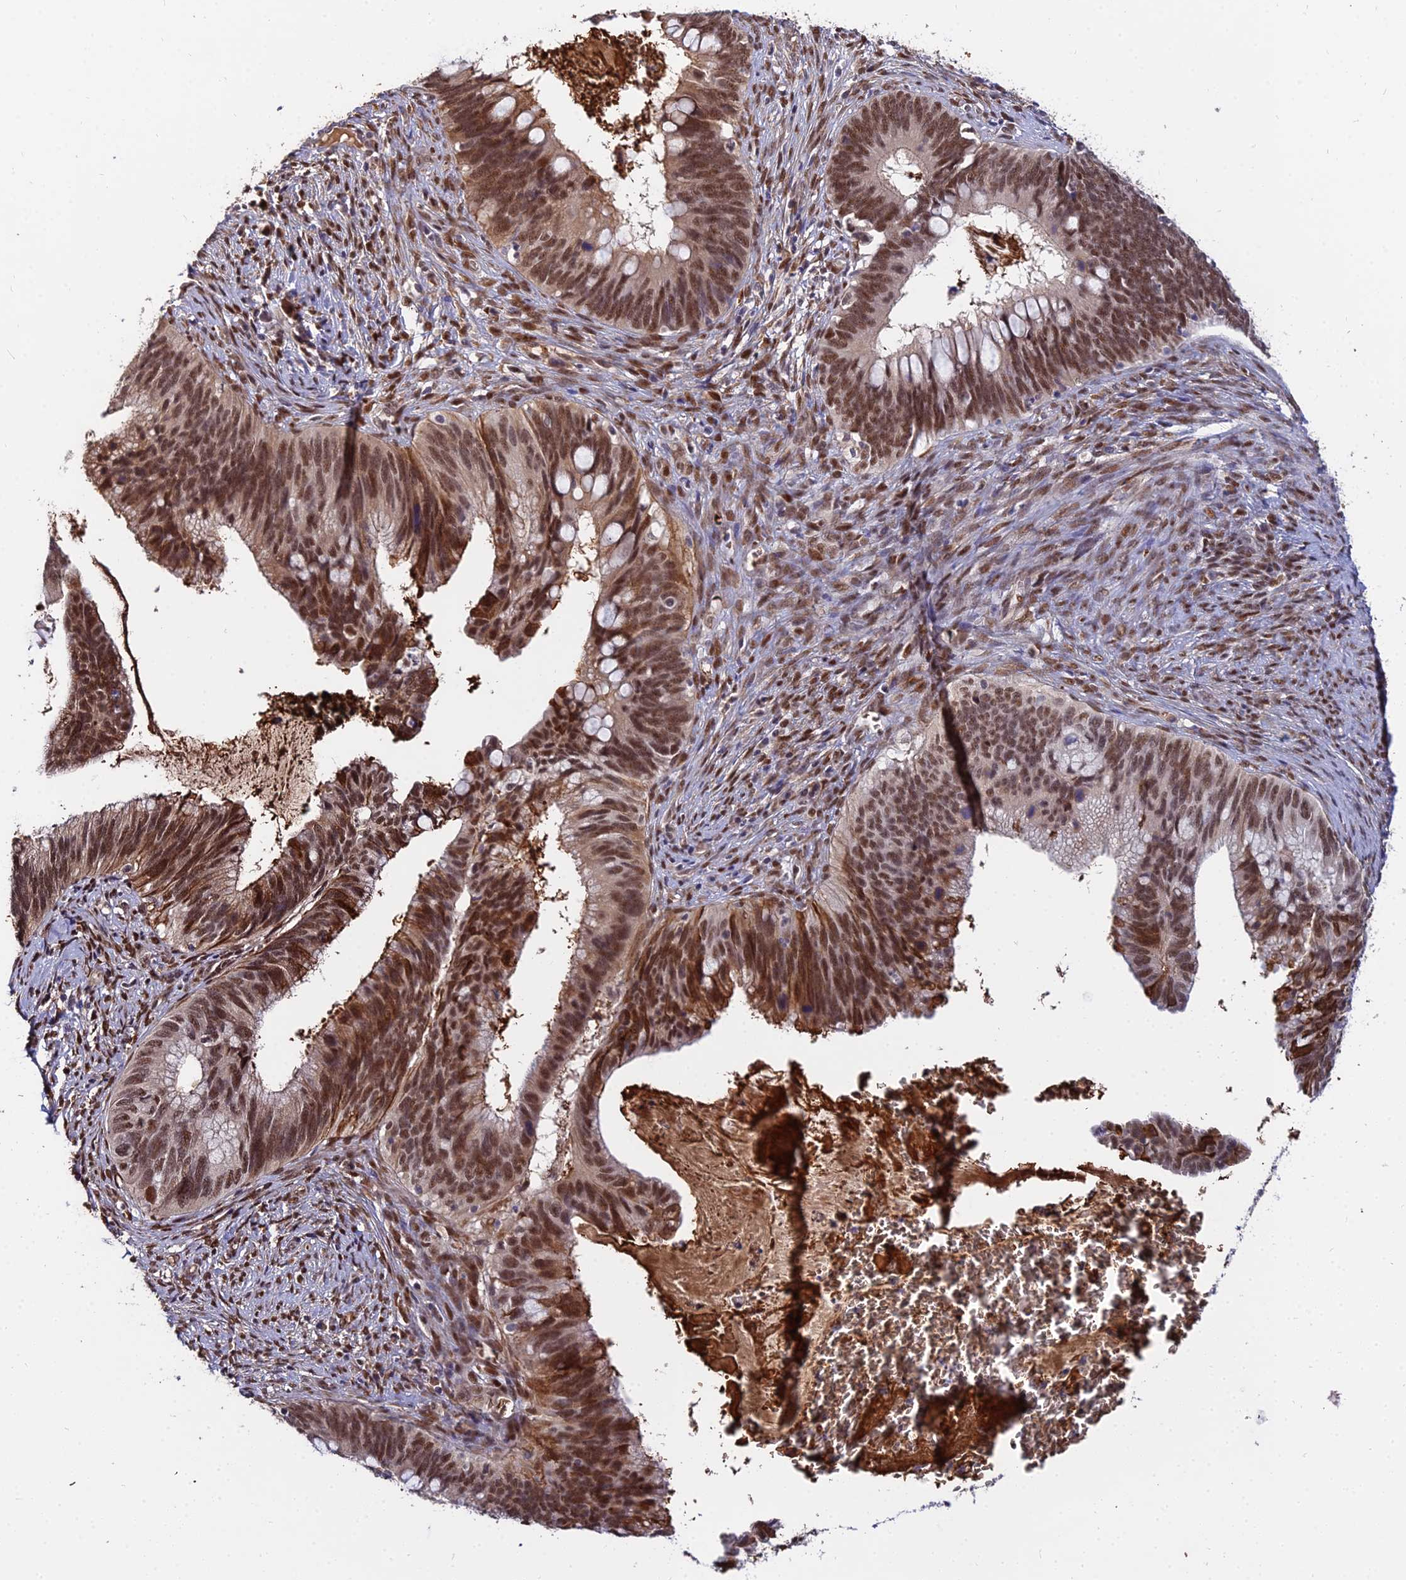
{"staining": {"intensity": "strong", "quantity": ">75%", "location": "cytoplasmic/membranous,nuclear"}, "tissue": "cervical cancer", "cell_type": "Tumor cells", "image_type": "cancer", "snomed": [{"axis": "morphology", "description": "Adenocarcinoma, NOS"}, {"axis": "topography", "description": "Cervix"}], "caption": "The photomicrograph exhibits a brown stain indicating the presence of a protein in the cytoplasmic/membranous and nuclear of tumor cells in adenocarcinoma (cervical).", "gene": "BCL9", "patient": {"sex": "female", "age": 42}}